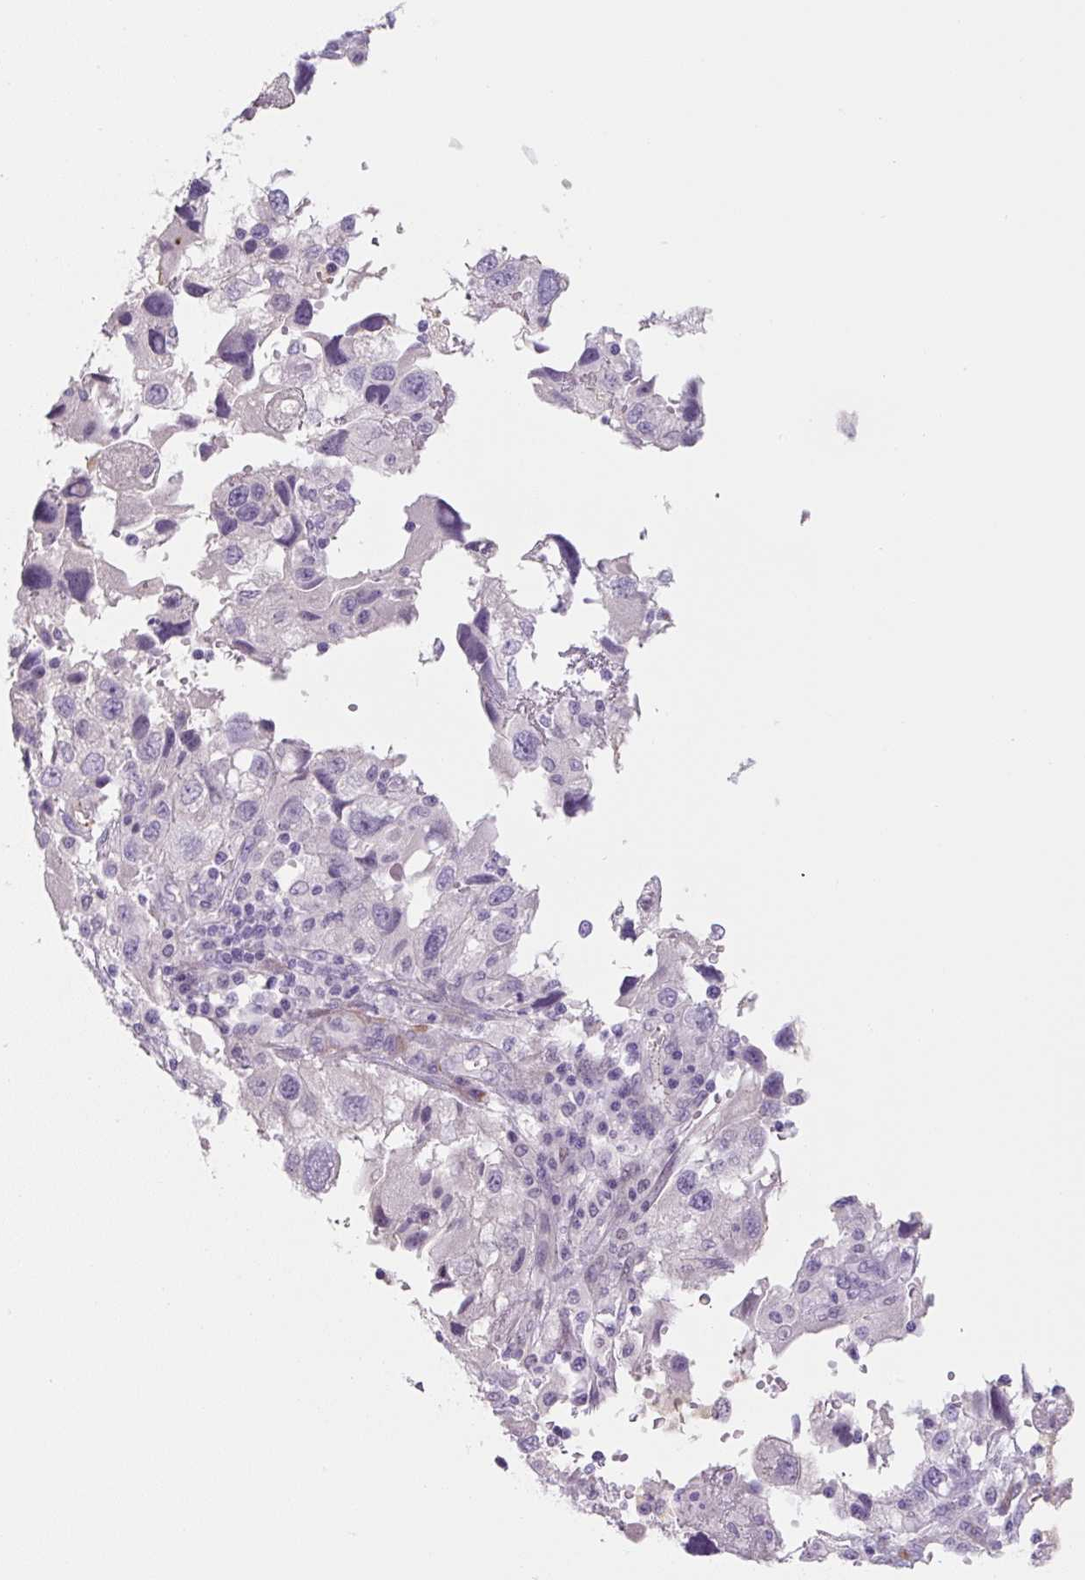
{"staining": {"intensity": "negative", "quantity": "none", "location": "none"}, "tissue": "endometrial cancer", "cell_type": "Tumor cells", "image_type": "cancer", "snomed": [{"axis": "morphology", "description": "Adenocarcinoma, NOS"}, {"axis": "topography", "description": "Endometrium"}], "caption": "Tumor cells show no significant staining in adenocarcinoma (endometrial).", "gene": "PRM1", "patient": {"sex": "female", "age": 49}}